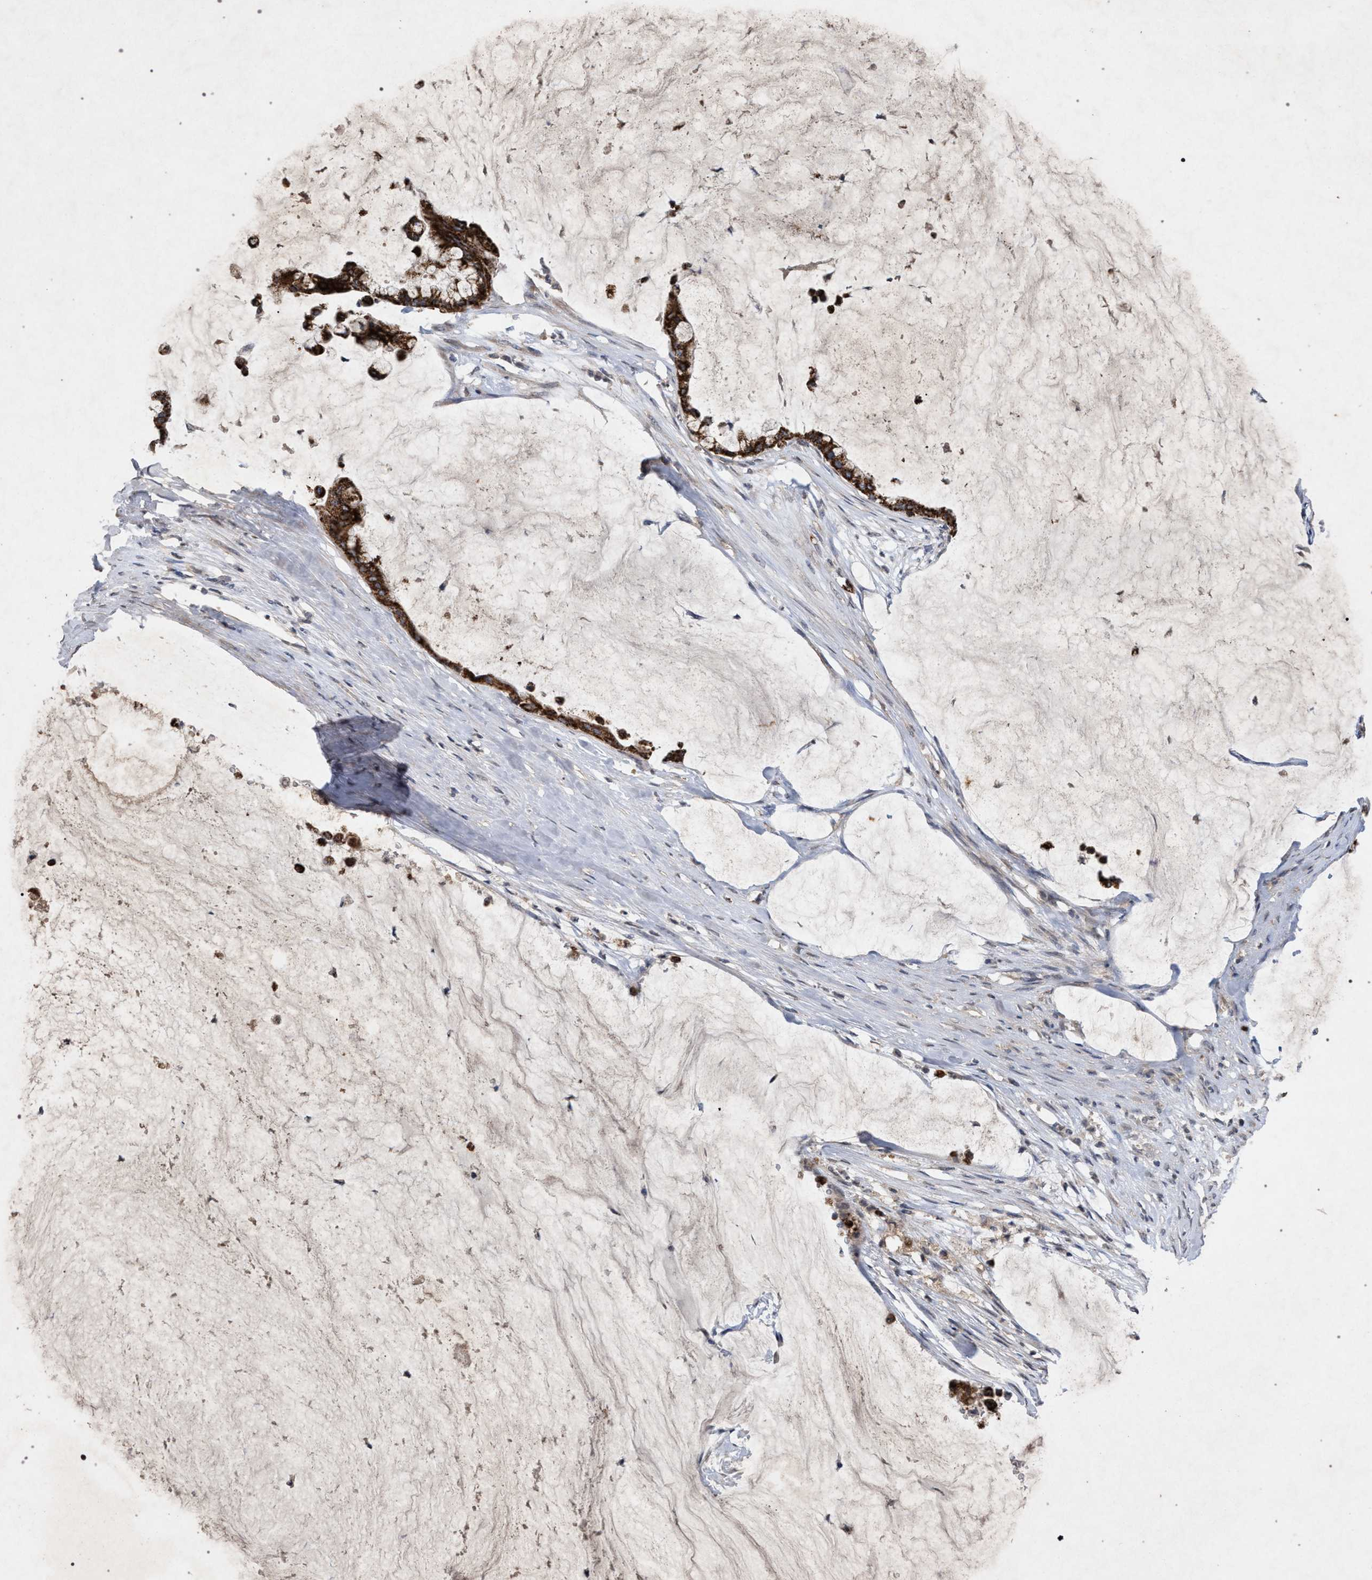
{"staining": {"intensity": "strong", "quantity": ">75%", "location": "cytoplasmic/membranous"}, "tissue": "pancreatic cancer", "cell_type": "Tumor cells", "image_type": "cancer", "snomed": [{"axis": "morphology", "description": "Adenocarcinoma, NOS"}, {"axis": "topography", "description": "Pancreas"}], "caption": "Pancreatic adenocarcinoma tissue demonstrates strong cytoplasmic/membranous staining in approximately >75% of tumor cells, visualized by immunohistochemistry.", "gene": "PKD2L1", "patient": {"sex": "male", "age": 41}}